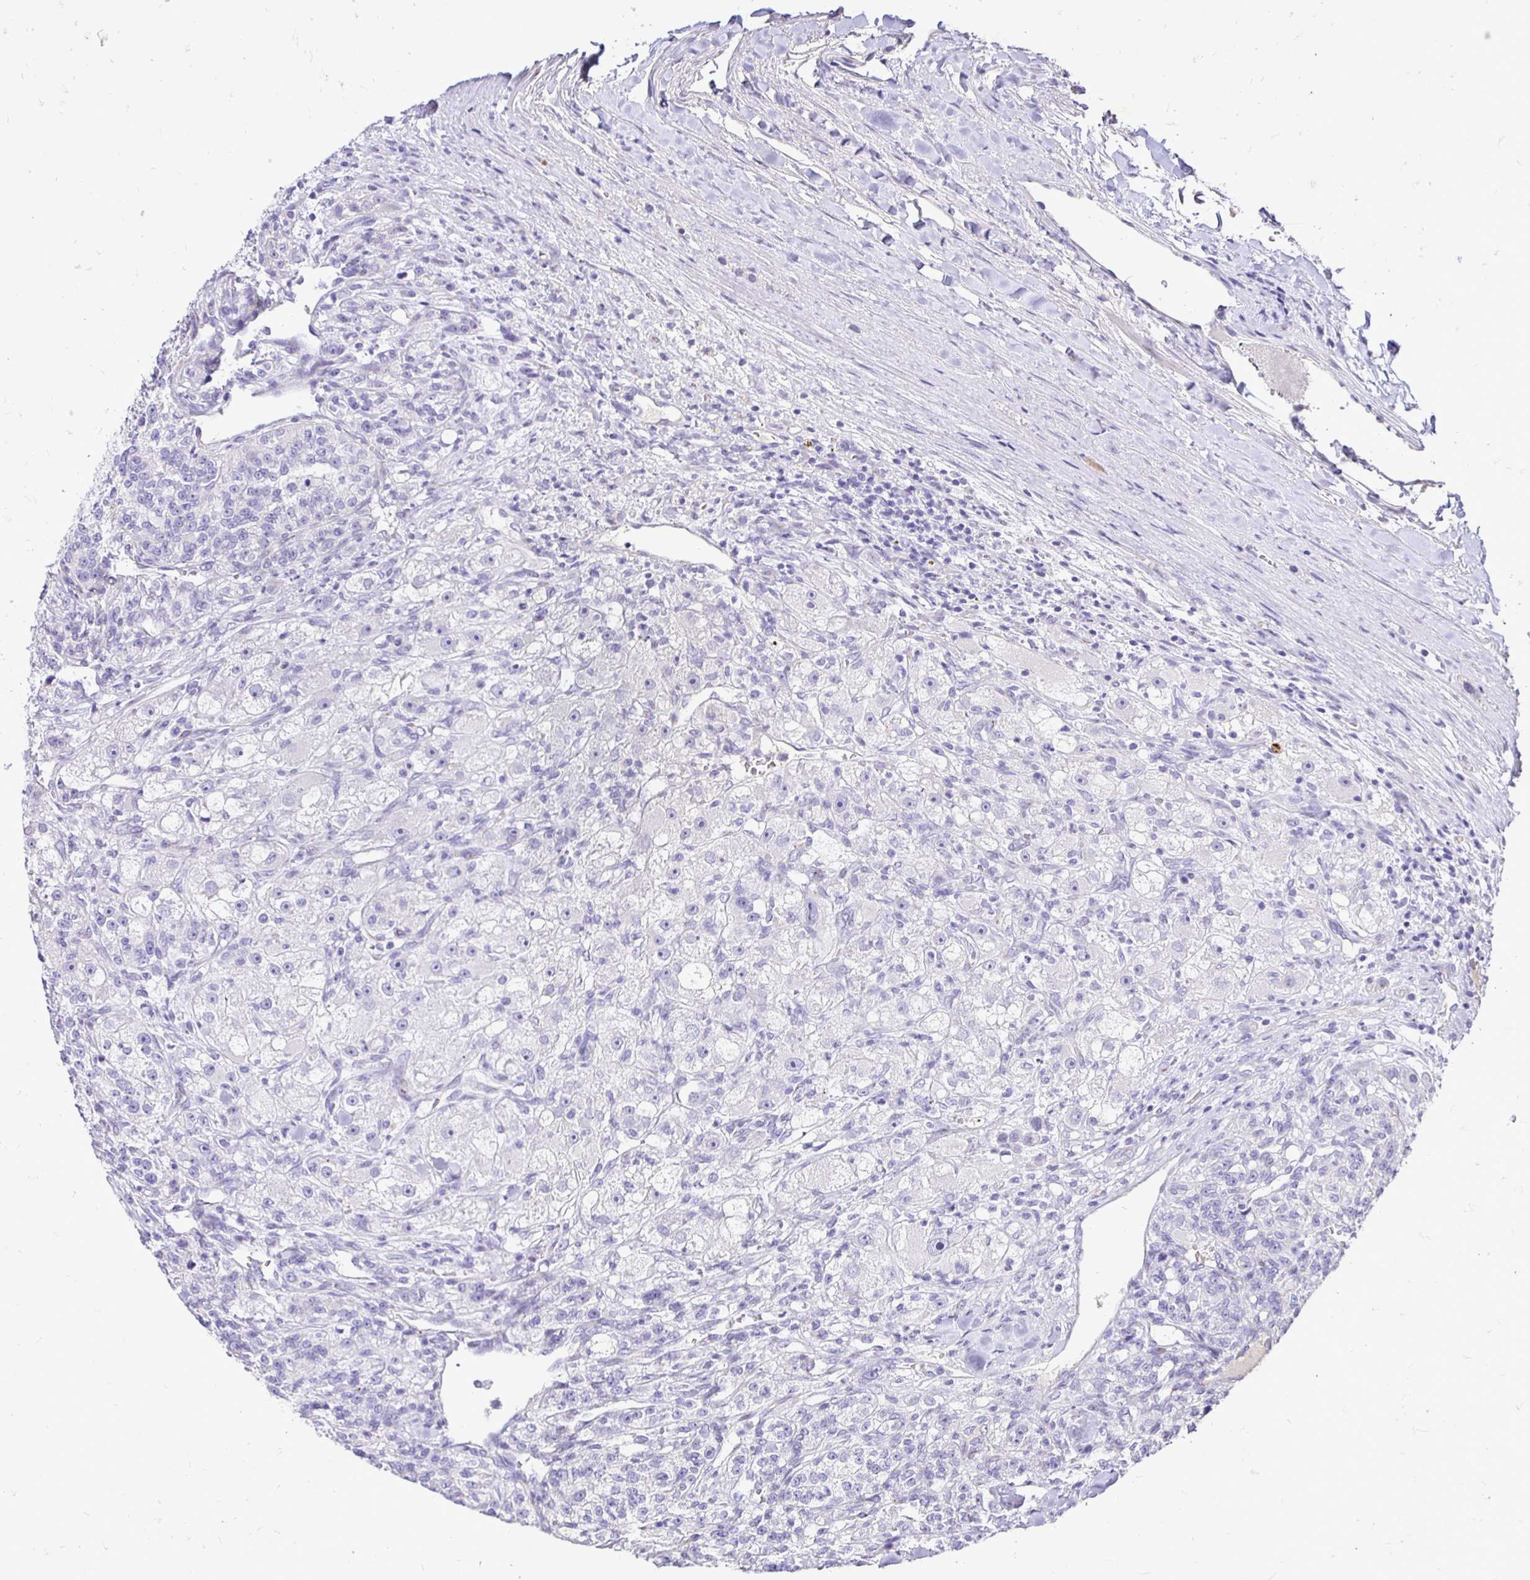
{"staining": {"intensity": "negative", "quantity": "none", "location": "none"}, "tissue": "renal cancer", "cell_type": "Tumor cells", "image_type": "cancer", "snomed": [{"axis": "morphology", "description": "Adenocarcinoma, NOS"}, {"axis": "topography", "description": "Kidney"}], "caption": "The photomicrograph exhibits no staining of tumor cells in renal cancer.", "gene": "TAF1D", "patient": {"sex": "female", "age": 63}}